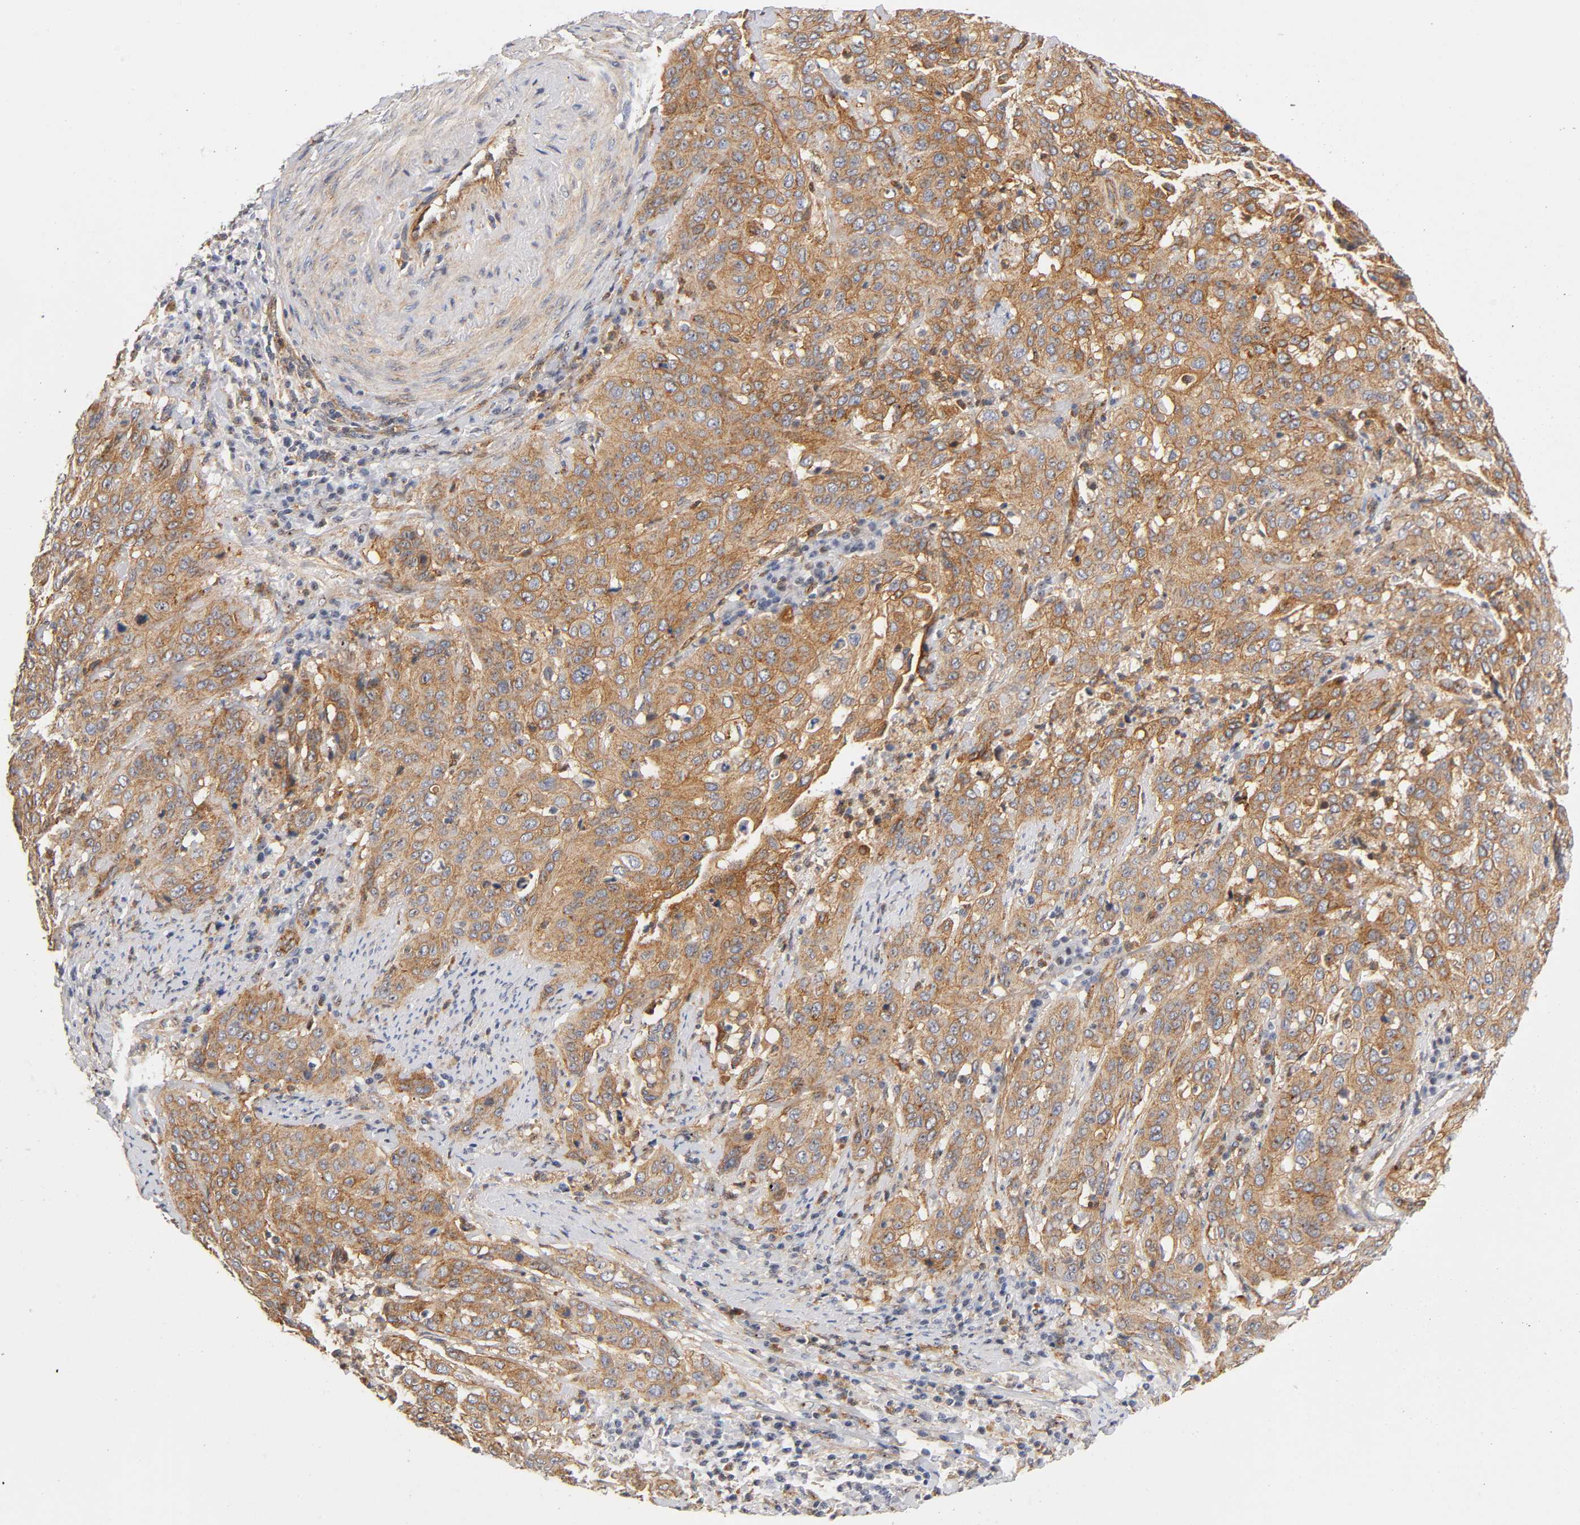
{"staining": {"intensity": "moderate", "quantity": ">75%", "location": "cytoplasmic/membranous"}, "tissue": "cervical cancer", "cell_type": "Tumor cells", "image_type": "cancer", "snomed": [{"axis": "morphology", "description": "Squamous cell carcinoma, NOS"}, {"axis": "topography", "description": "Cervix"}], "caption": "The histopathology image exhibits staining of cervical squamous cell carcinoma, revealing moderate cytoplasmic/membranous protein staining (brown color) within tumor cells.", "gene": "PLD1", "patient": {"sex": "female", "age": 41}}